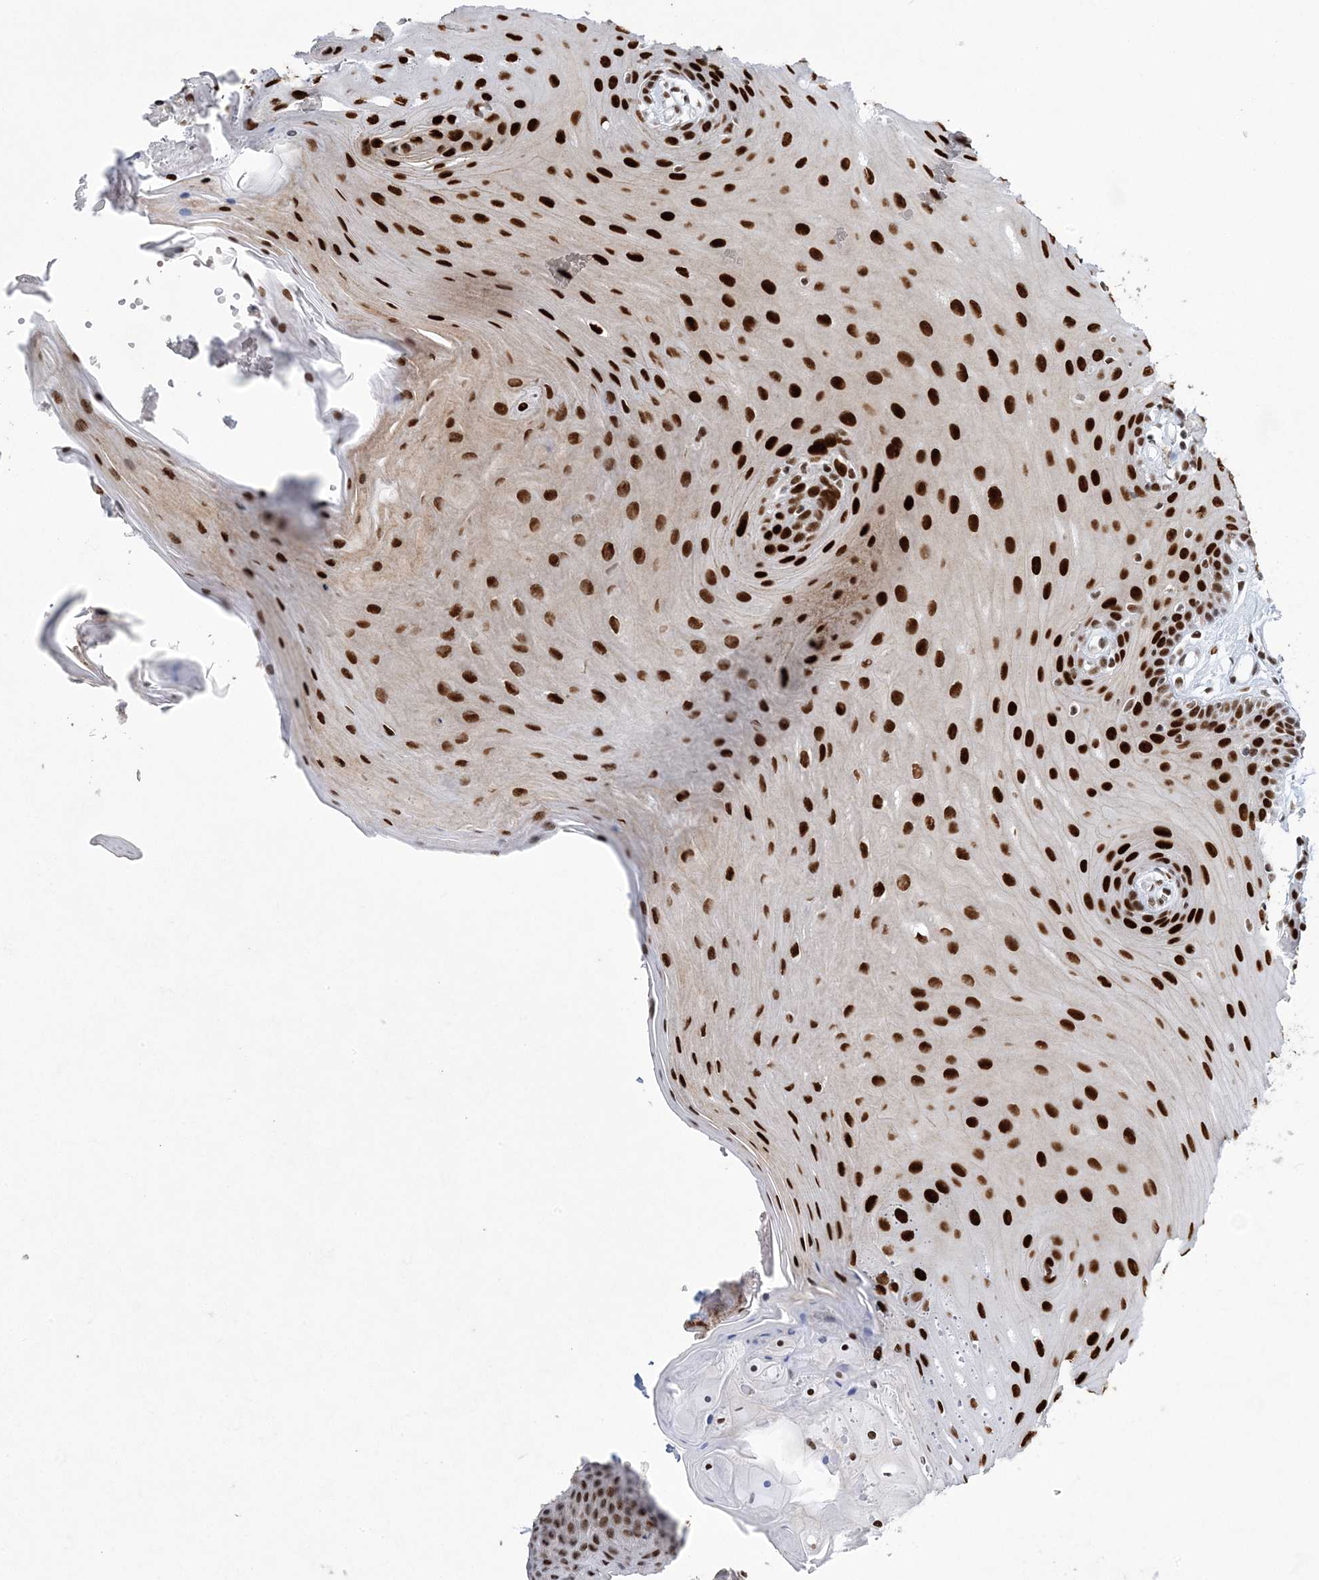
{"staining": {"intensity": "strong", "quantity": ">75%", "location": "nuclear"}, "tissue": "oral mucosa", "cell_type": "Squamous epithelial cells", "image_type": "normal", "snomed": [{"axis": "morphology", "description": "Normal tissue, NOS"}, {"axis": "morphology", "description": "Squamous cell carcinoma, NOS"}, {"axis": "topography", "description": "Skeletal muscle"}, {"axis": "topography", "description": "Oral tissue"}, {"axis": "topography", "description": "Salivary gland"}, {"axis": "topography", "description": "Head-Neck"}], "caption": "Oral mucosa stained for a protein demonstrates strong nuclear positivity in squamous epithelial cells.", "gene": "ZBTB7A", "patient": {"sex": "male", "age": 54}}